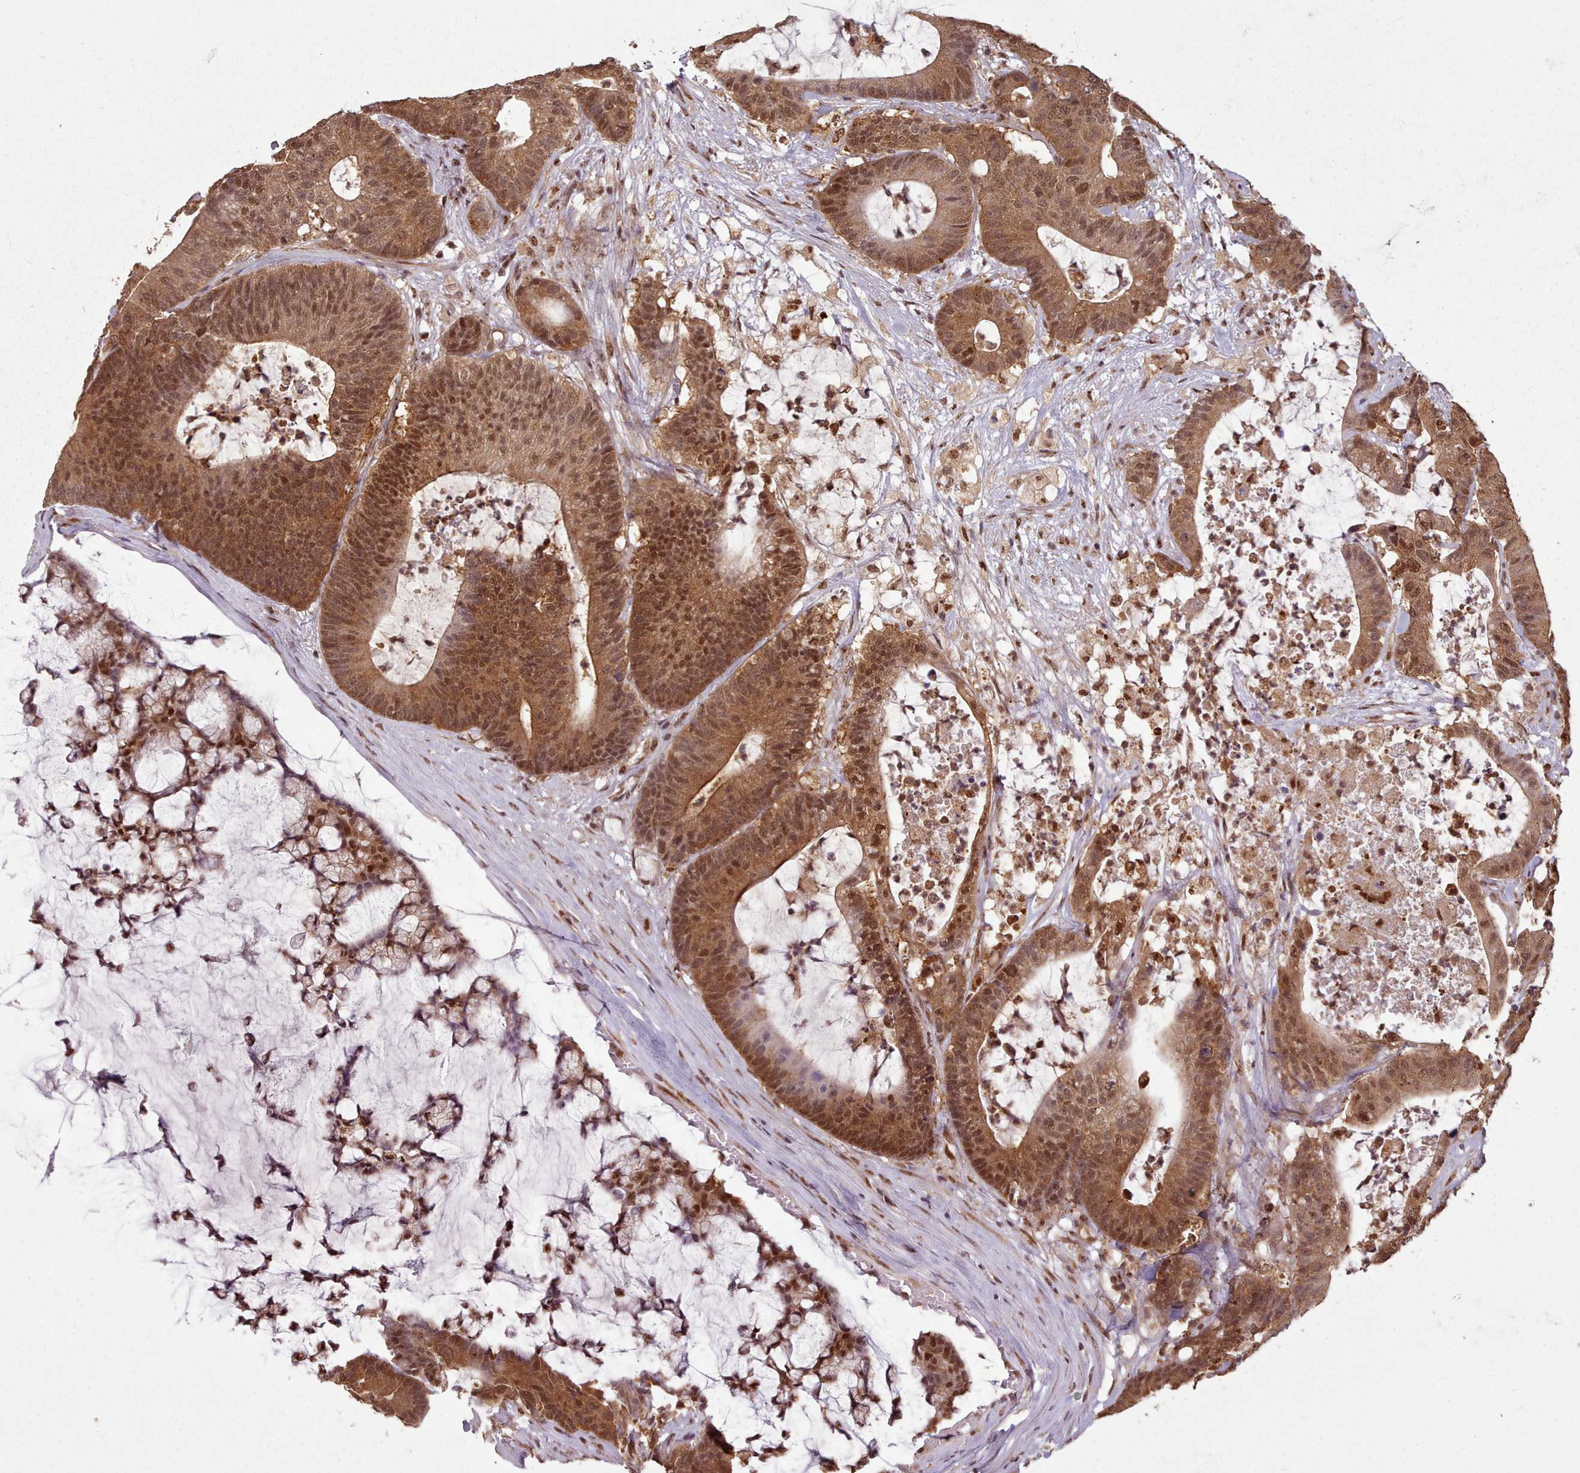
{"staining": {"intensity": "moderate", "quantity": ">75%", "location": "cytoplasmic/membranous,nuclear"}, "tissue": "colorectal cancer", "cell_type": "Tumor cells", "image_type": "cancer", "snomed": [{"axis": "morphology", "description": "Adenocarcinoma, NOS"}, {"axis": "topography", "description": "Colon"}], "caption": "IHC (DAB (3,3'-diaminobenzidine)) staining of adenocarcinoma (colorectal) exhibits moderate cytoplasmic/membranous and nuclear protein staining in about >75% of tumor cells.", "gene": "RPS27A", "patient": {"sex": "female", "age": 84}}